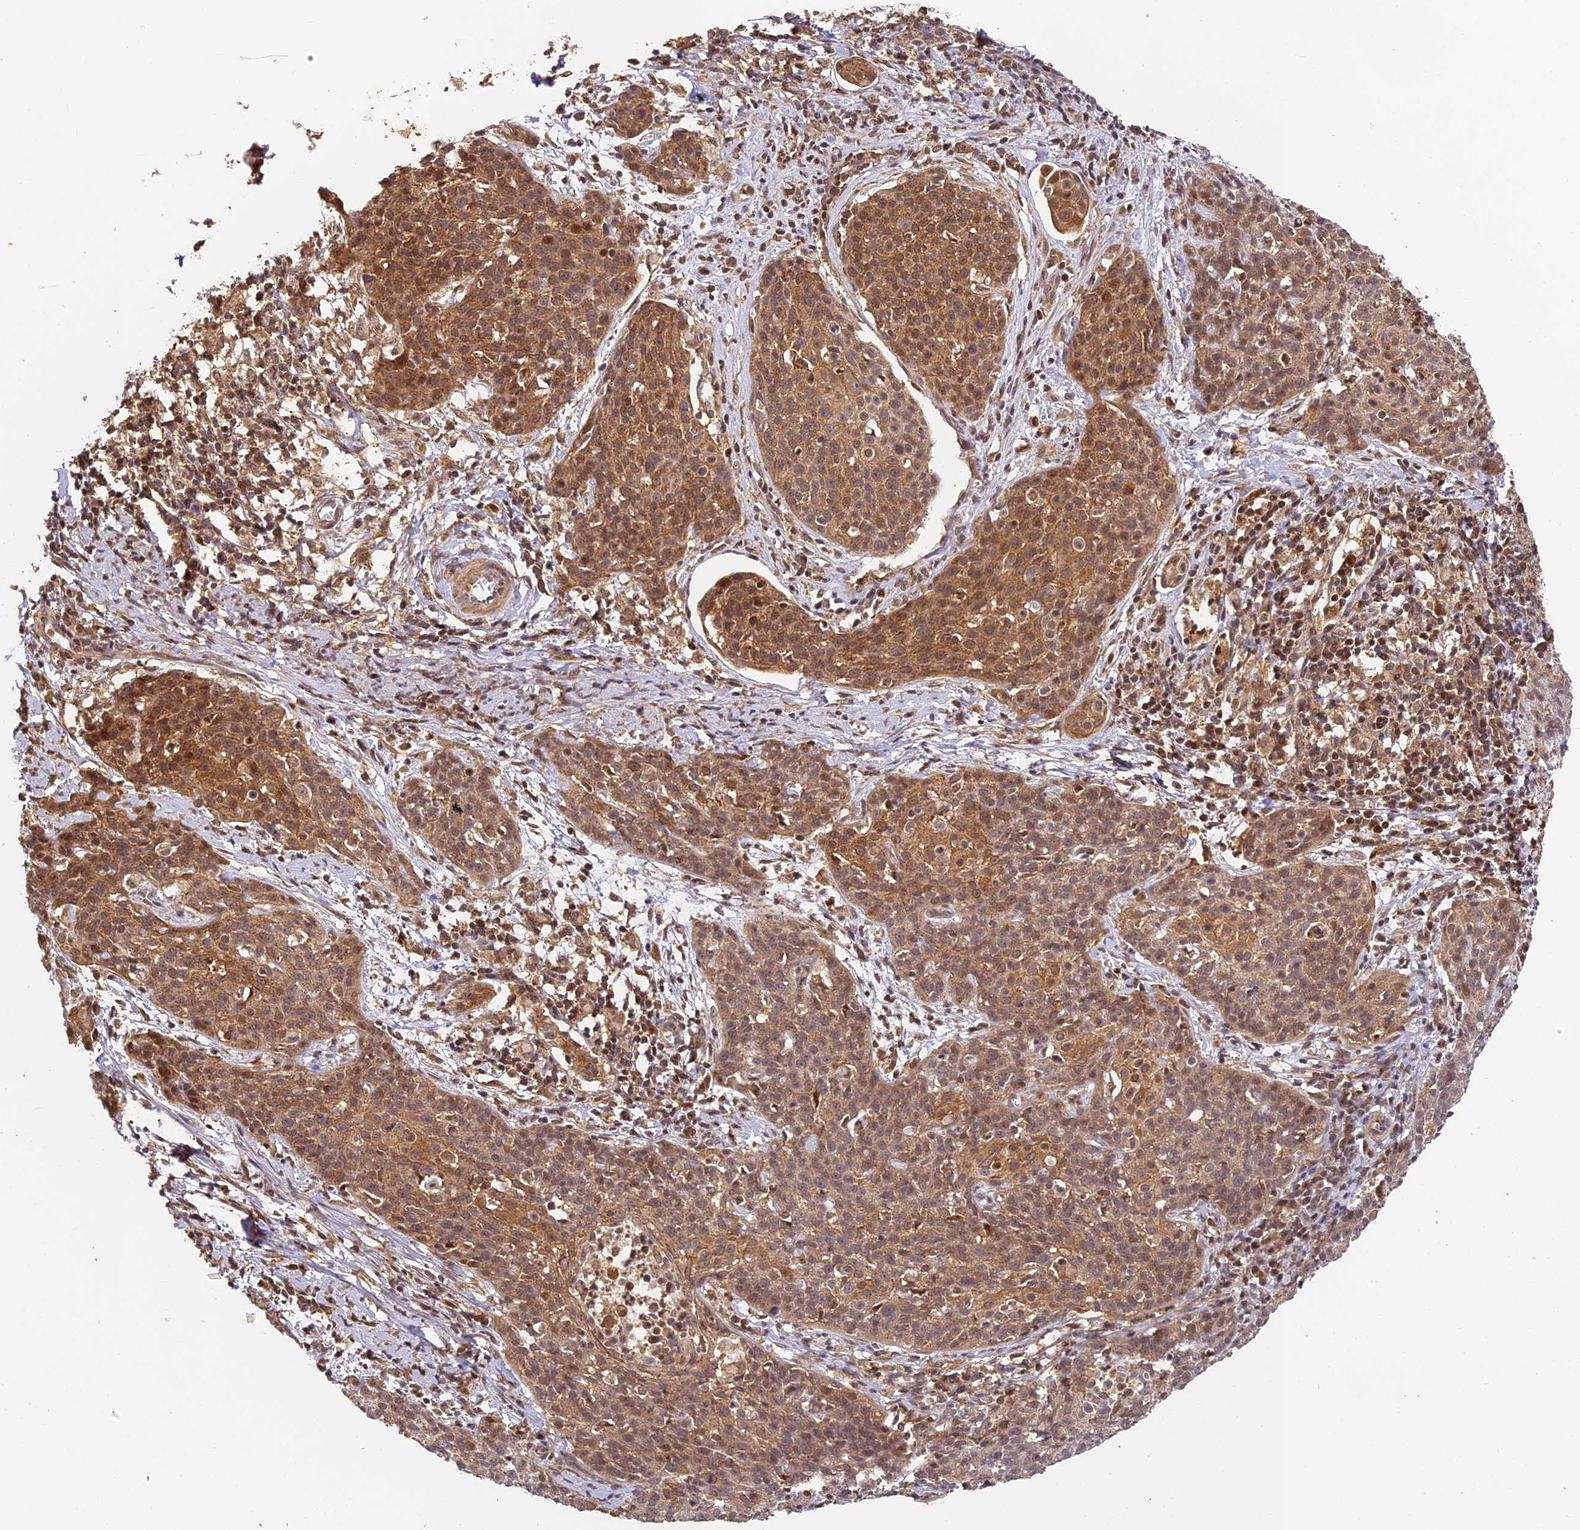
{"staining": {"intensity": "moderate", "quantity": ">75%", "location": "cytoplasmic/membranous,nuclear"}, "tissue": "cervical cancer", "cell_type": "Tumor cells", "image_type": "cancer", "snomed": [{"axis": "morphology", "description": "Squamous cell carcinoma, NOS"}, {"axis": "topography", "description": "Cervix"}], "caption": "Approximately >75% of tumor cells in squamous cell carcinoma (cervical) demonstrate moderate cytoplasmic/membranous and nuclear protein expression as visualized by brown immunohistochemical staining.", "gene": "ZNF443", "patient": {"sex": "female", "age": 38}}